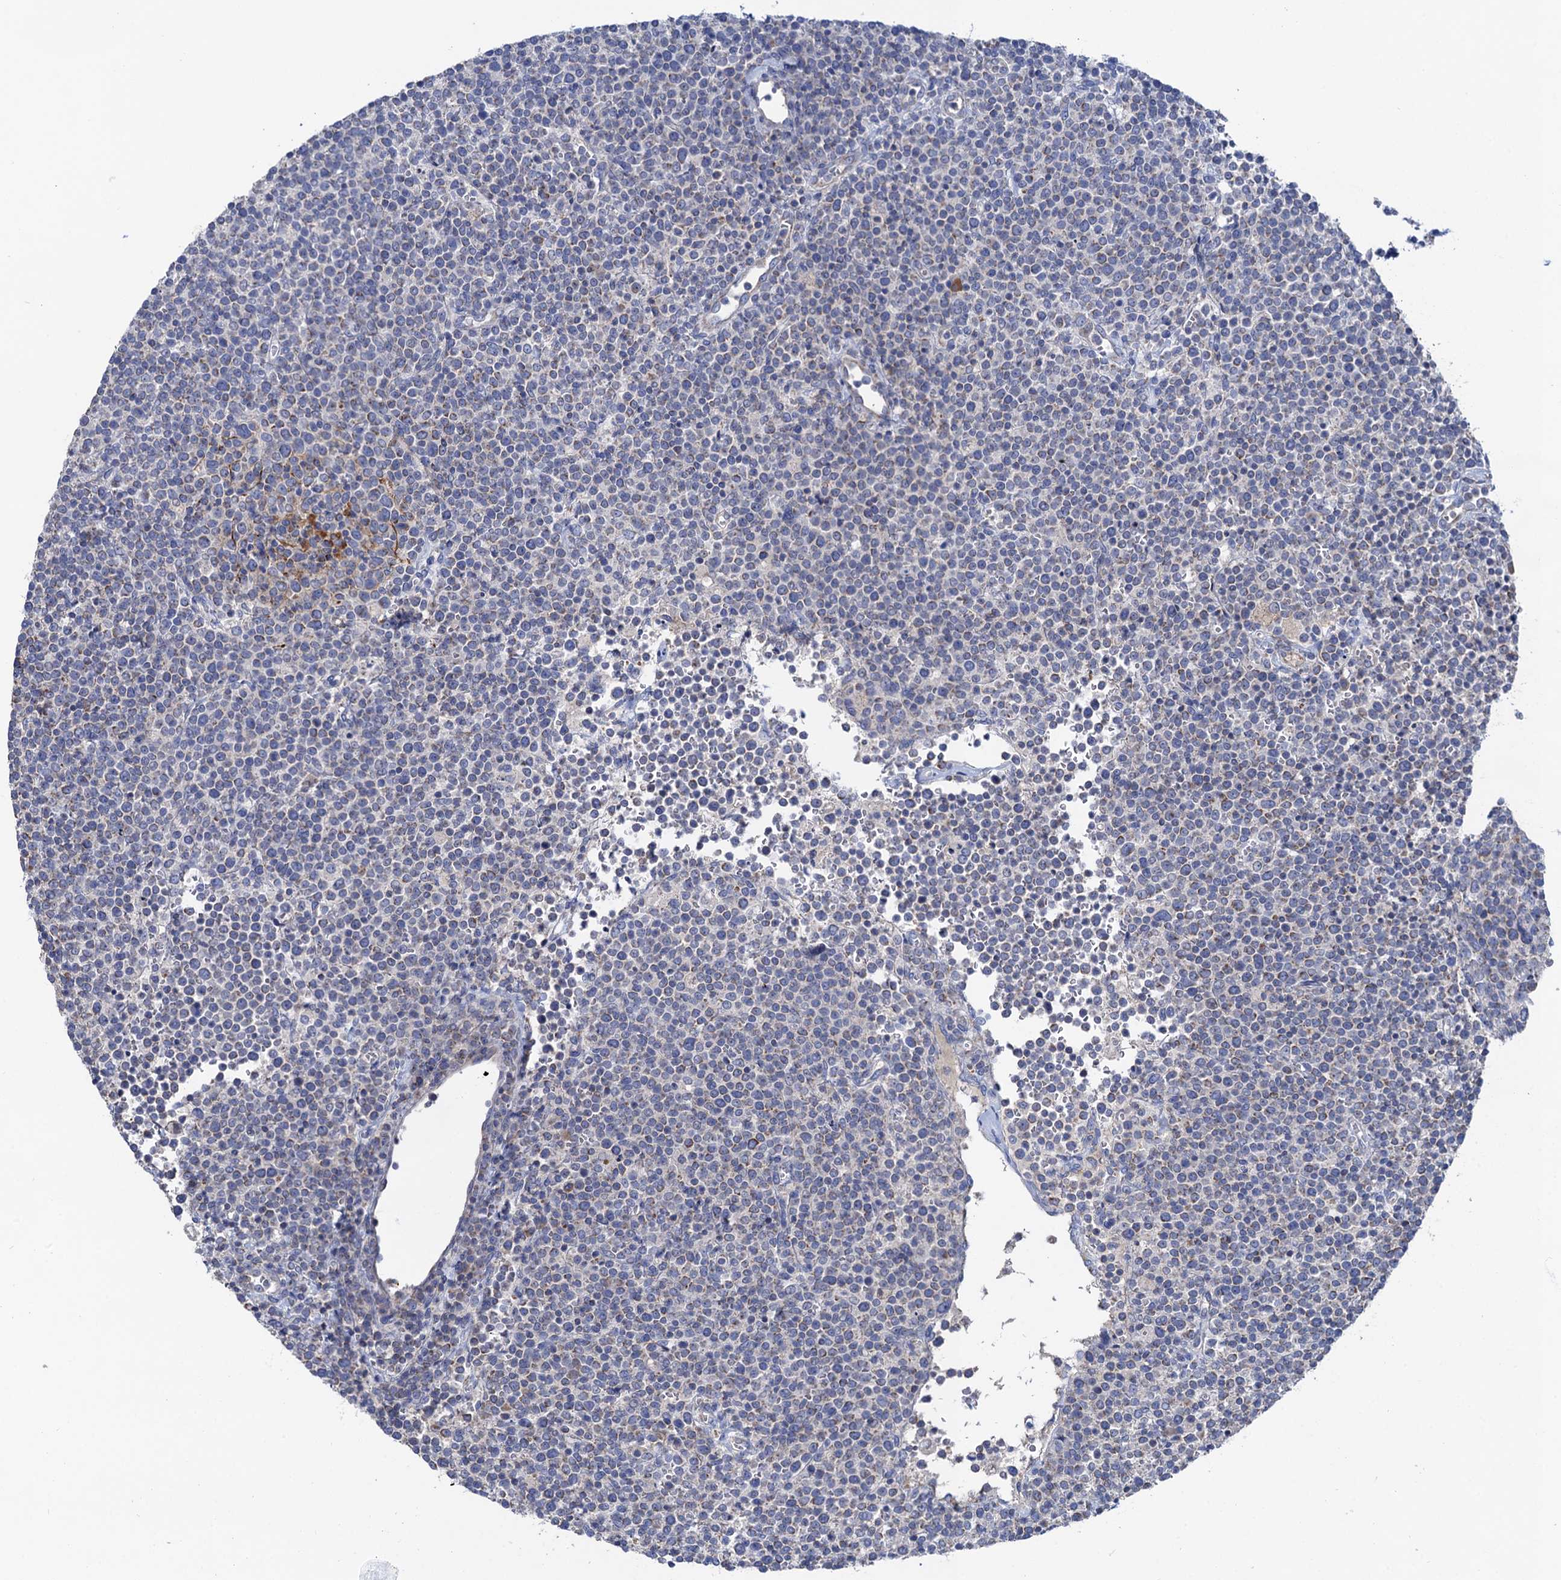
{"staining": {"intensity": "negative", "quantity": "none", "location": "none"}, "tissue": "lymphoma", "cell_type": "Tumor cells", "image_type": "cancer", "snomed": [{"axis": "morphology", "description": "Malignant lymphoma, non-Hodgkin's type, High grade"}, {"axis": "topography", "description": "Lymph node"}], "caption": "A high-resolution image shows immunohistochemistry staining of malignant lymphoma, non-Hodgkin's type (high-grade), which displays no significant staining in tumor cells.", "gene": "MRPL48", "patient": {"sex": "male", "age": 61}}